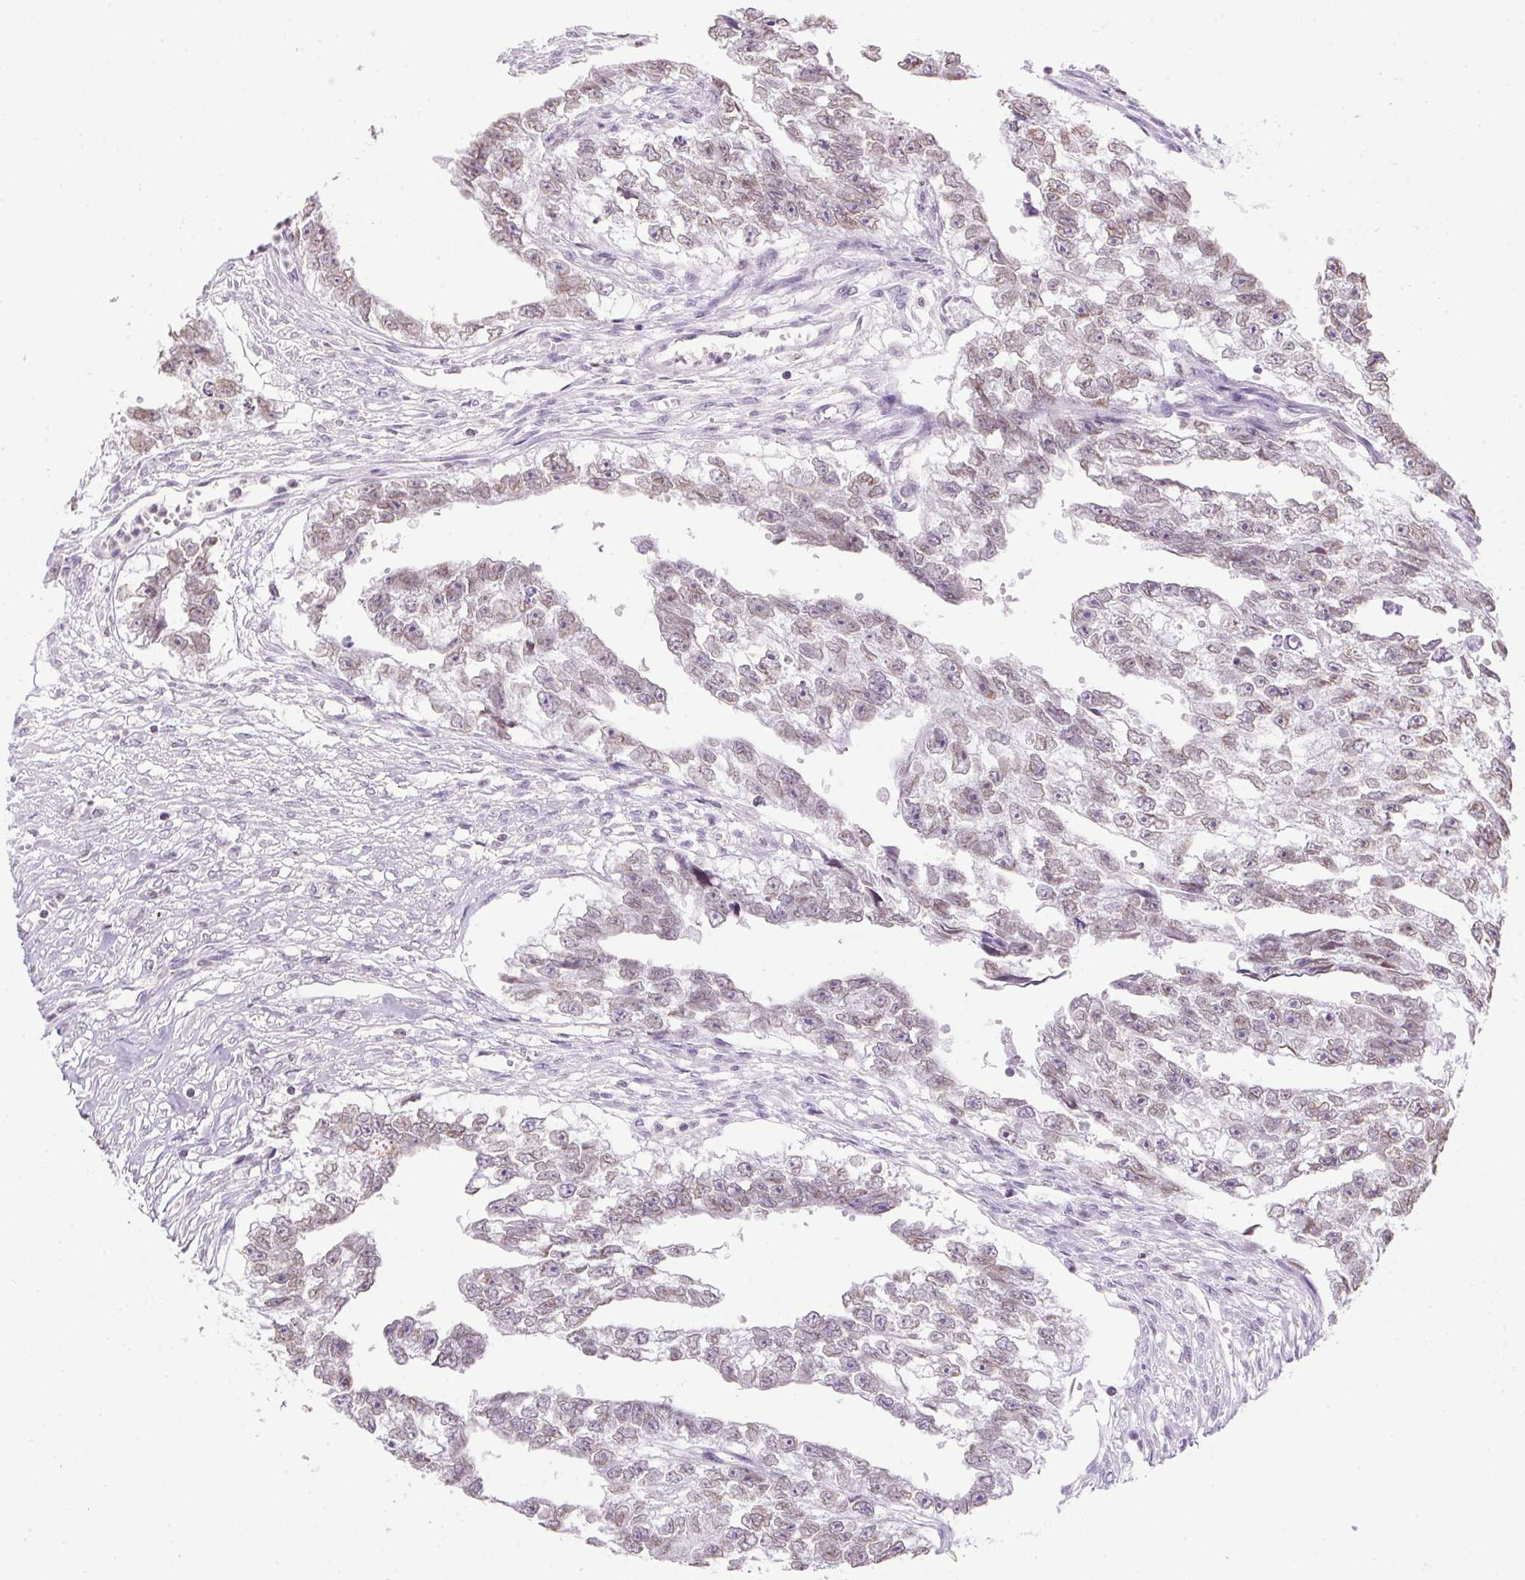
{"staining": {"intensity": "weak", "quantity": "<25%", "location": "nuclear"}, "tissue": "testis cancer", "cell_type": "Tumor cells", "image_type": "cancer", "snomed": [{"axis": "morphology", "description": "Carcinoma, Embryonal, NOS"}, {"axis": "morphology", "description": "Teratoma, malignant, NOS"}, {"axis": "topography", "description": "Testis"}], "caption": "Testis cancer stained for a protein using immunohistochemistry (IHC) exhibits no positivity tumor cells.", "gene": "PRL", "patient": {"sex": "male", "age": 44}}